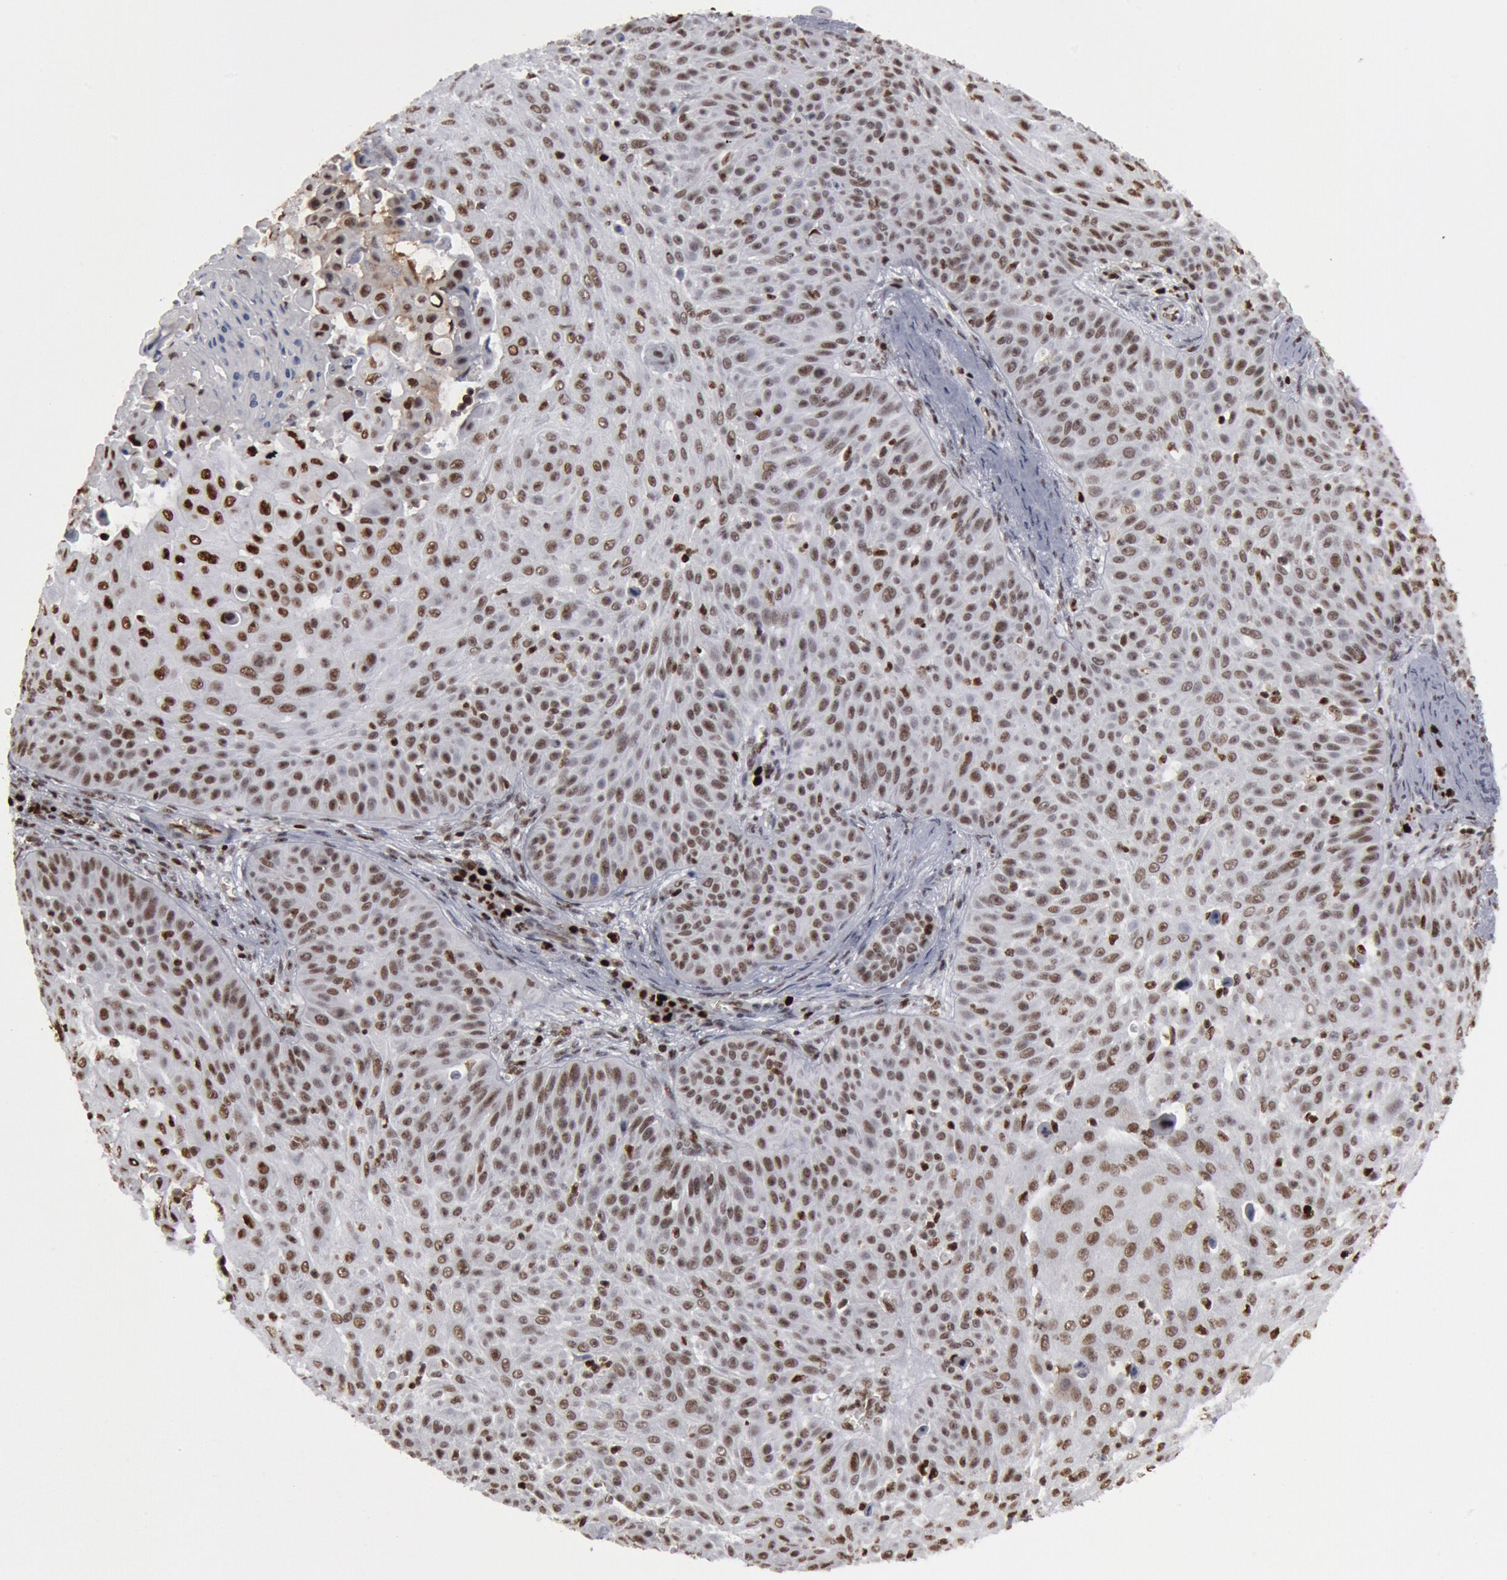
{"staining": {"intensity": "moderate", "quantity": ">75%", "location": "nuclear"}, "tissue": "skin cancer", "cell_type": "Tumor cells", "image_type": "cancer", "snomed": [{"axis": "morphology", "description": "Squamous cell carcinoma, NOS"}, {"axis": "topography", "description": "Skin"}], "caption": "IHC of human skin squamous cell carcinoma reveals medium levels of moderate nuclear staining in about >75% of tumor cells.", "gene": "SUB1", "patient": {"sex": "male", "age": 82}}